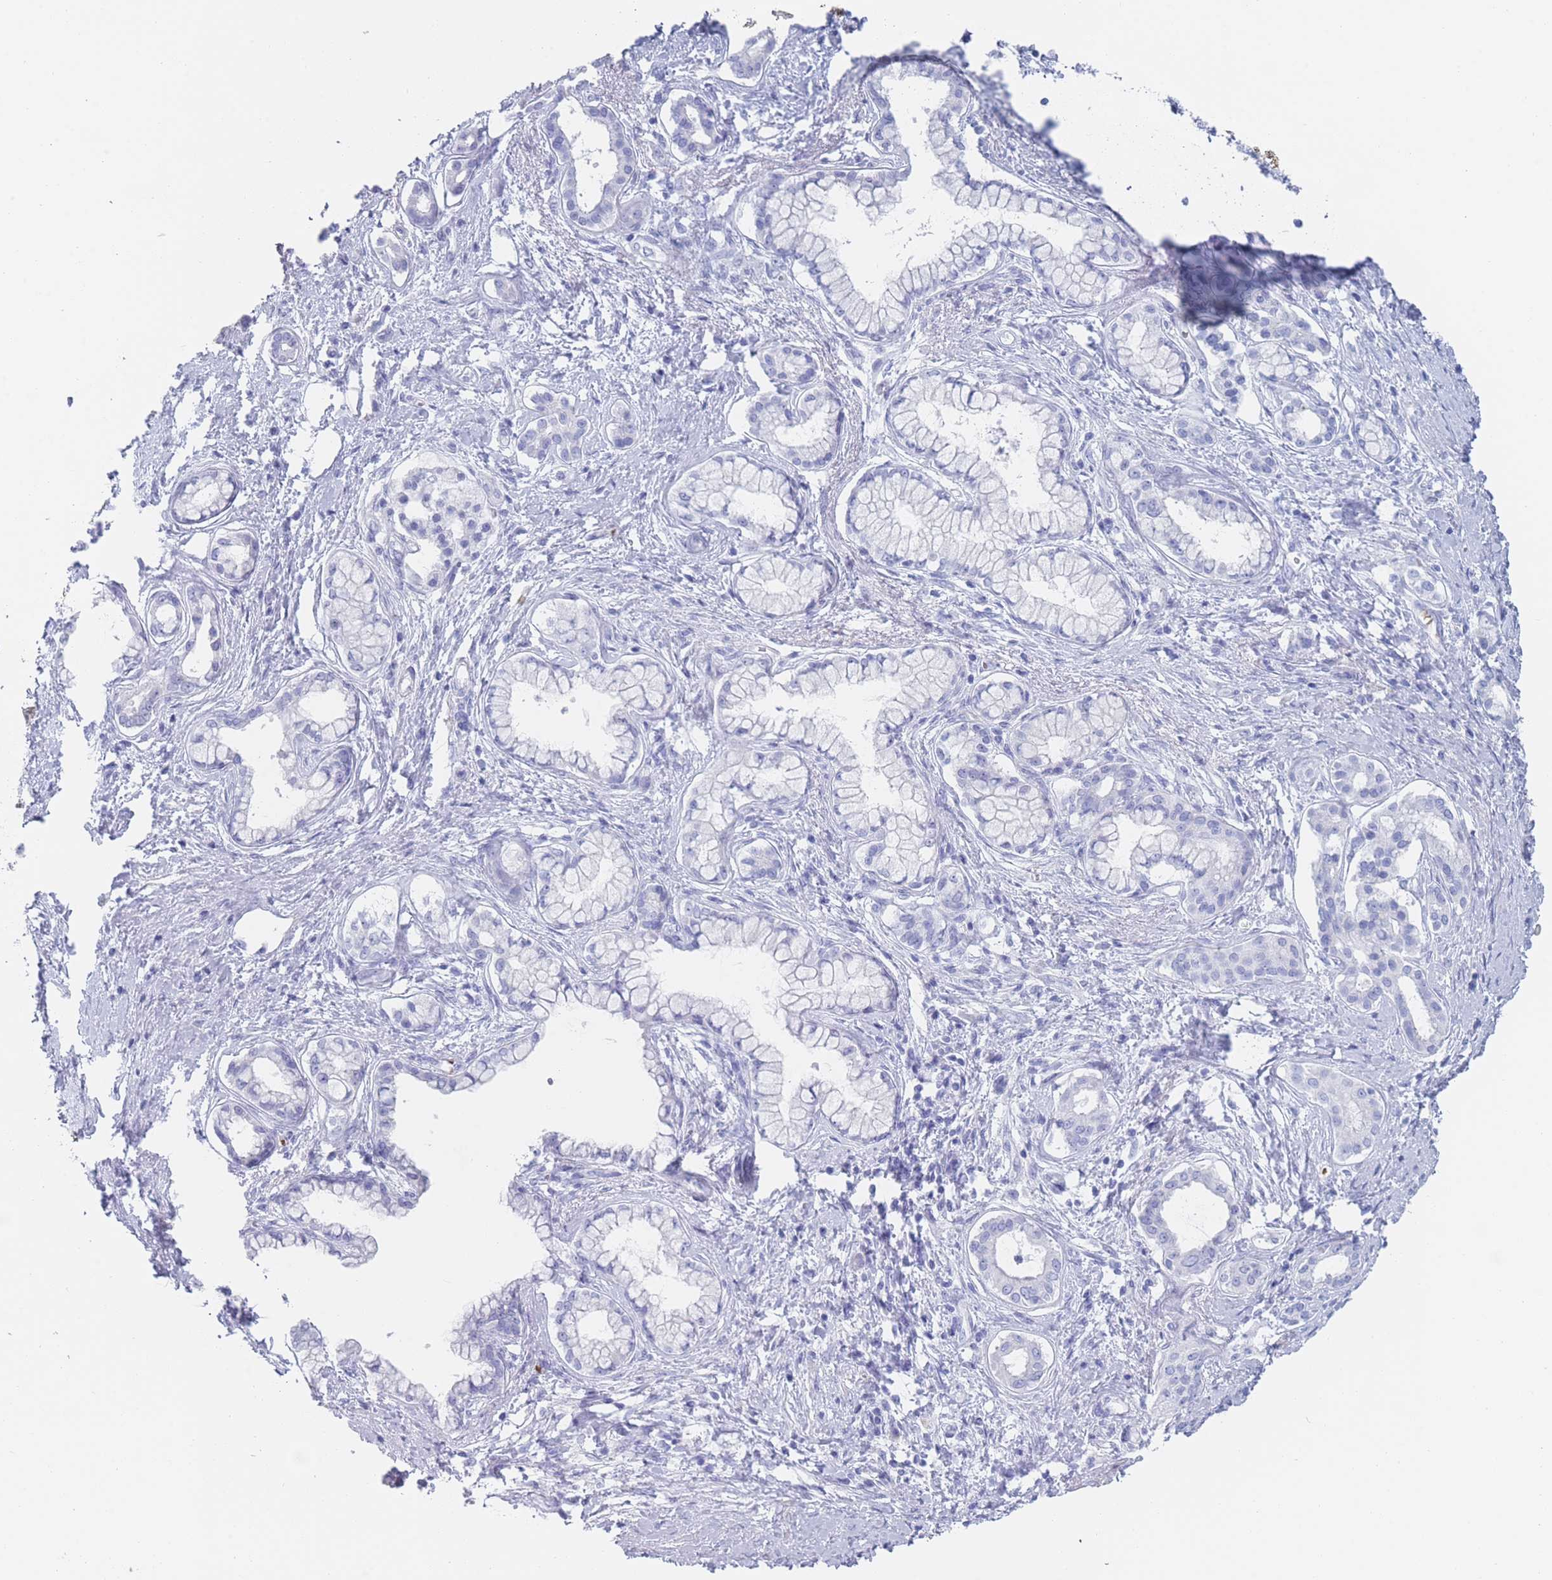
{"staining": {"intensity": "negative", "quantity": "none", "location": "none"}, "tissue": "pancreatic cancer", "cell_type": "Tumor cells", "image_type": "cancer", "snomed": [{"axis": "morphology", "description": "Adenocarcinoma, NOS"}, {"axis": "topography", "description": "Pancreas"}], "caption": "IHC of human adenocarcinoma (pancreatic) shows no positivity in tumor cells.", "gene": "OR5D16", "patient": {"sex": "male", "age": 70}}